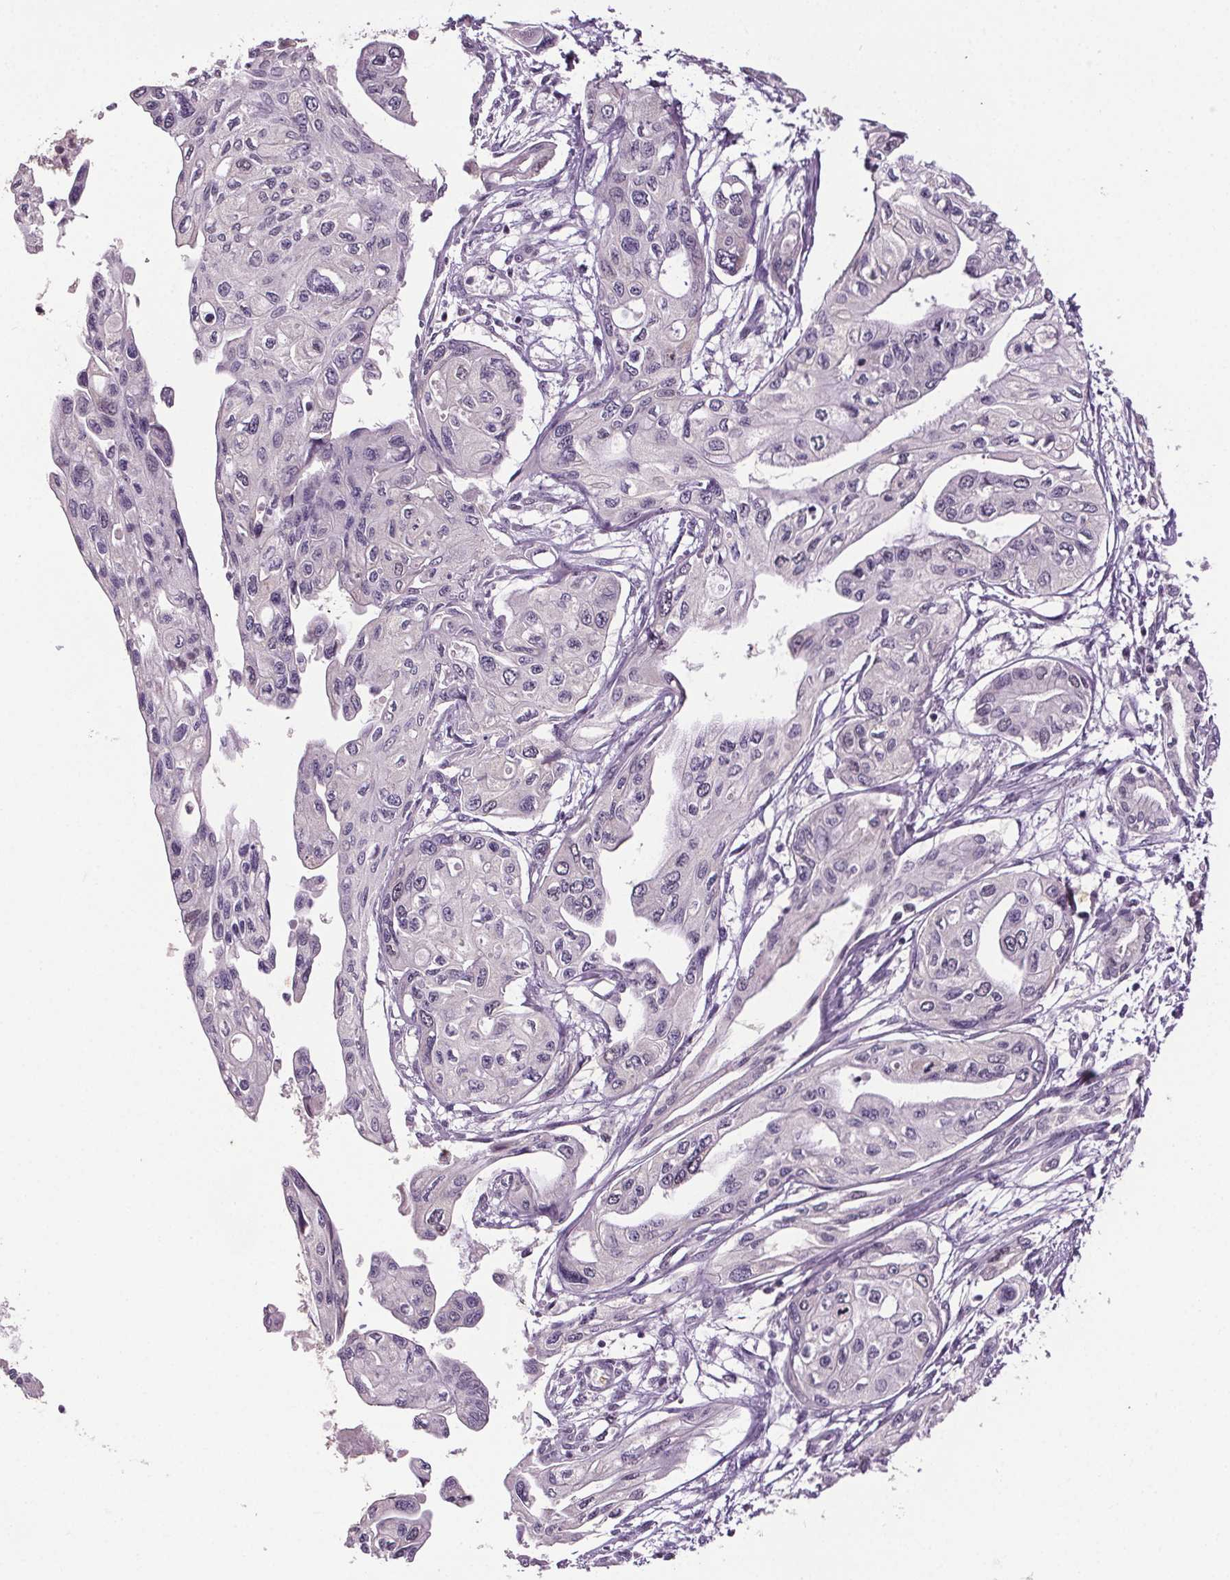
{"staining": {"intensity": "negative", "quantity": "none", "location": "none"}, "tissue": "pancreatic cancer", "cell_type": "Tumor cells", "image_type": "cancer", "snomed": [{"axis": "morphology", "description": "Adenocarcinoma, NOS"}, {"axis": "topography", "description": "Pancreas"}], "caption": "Tumor cells are negative for brown protein staining in adenocarcinoma (pancreatic).", "gene": "CENPF", "patient": {"sex": "female", "age": 76}}